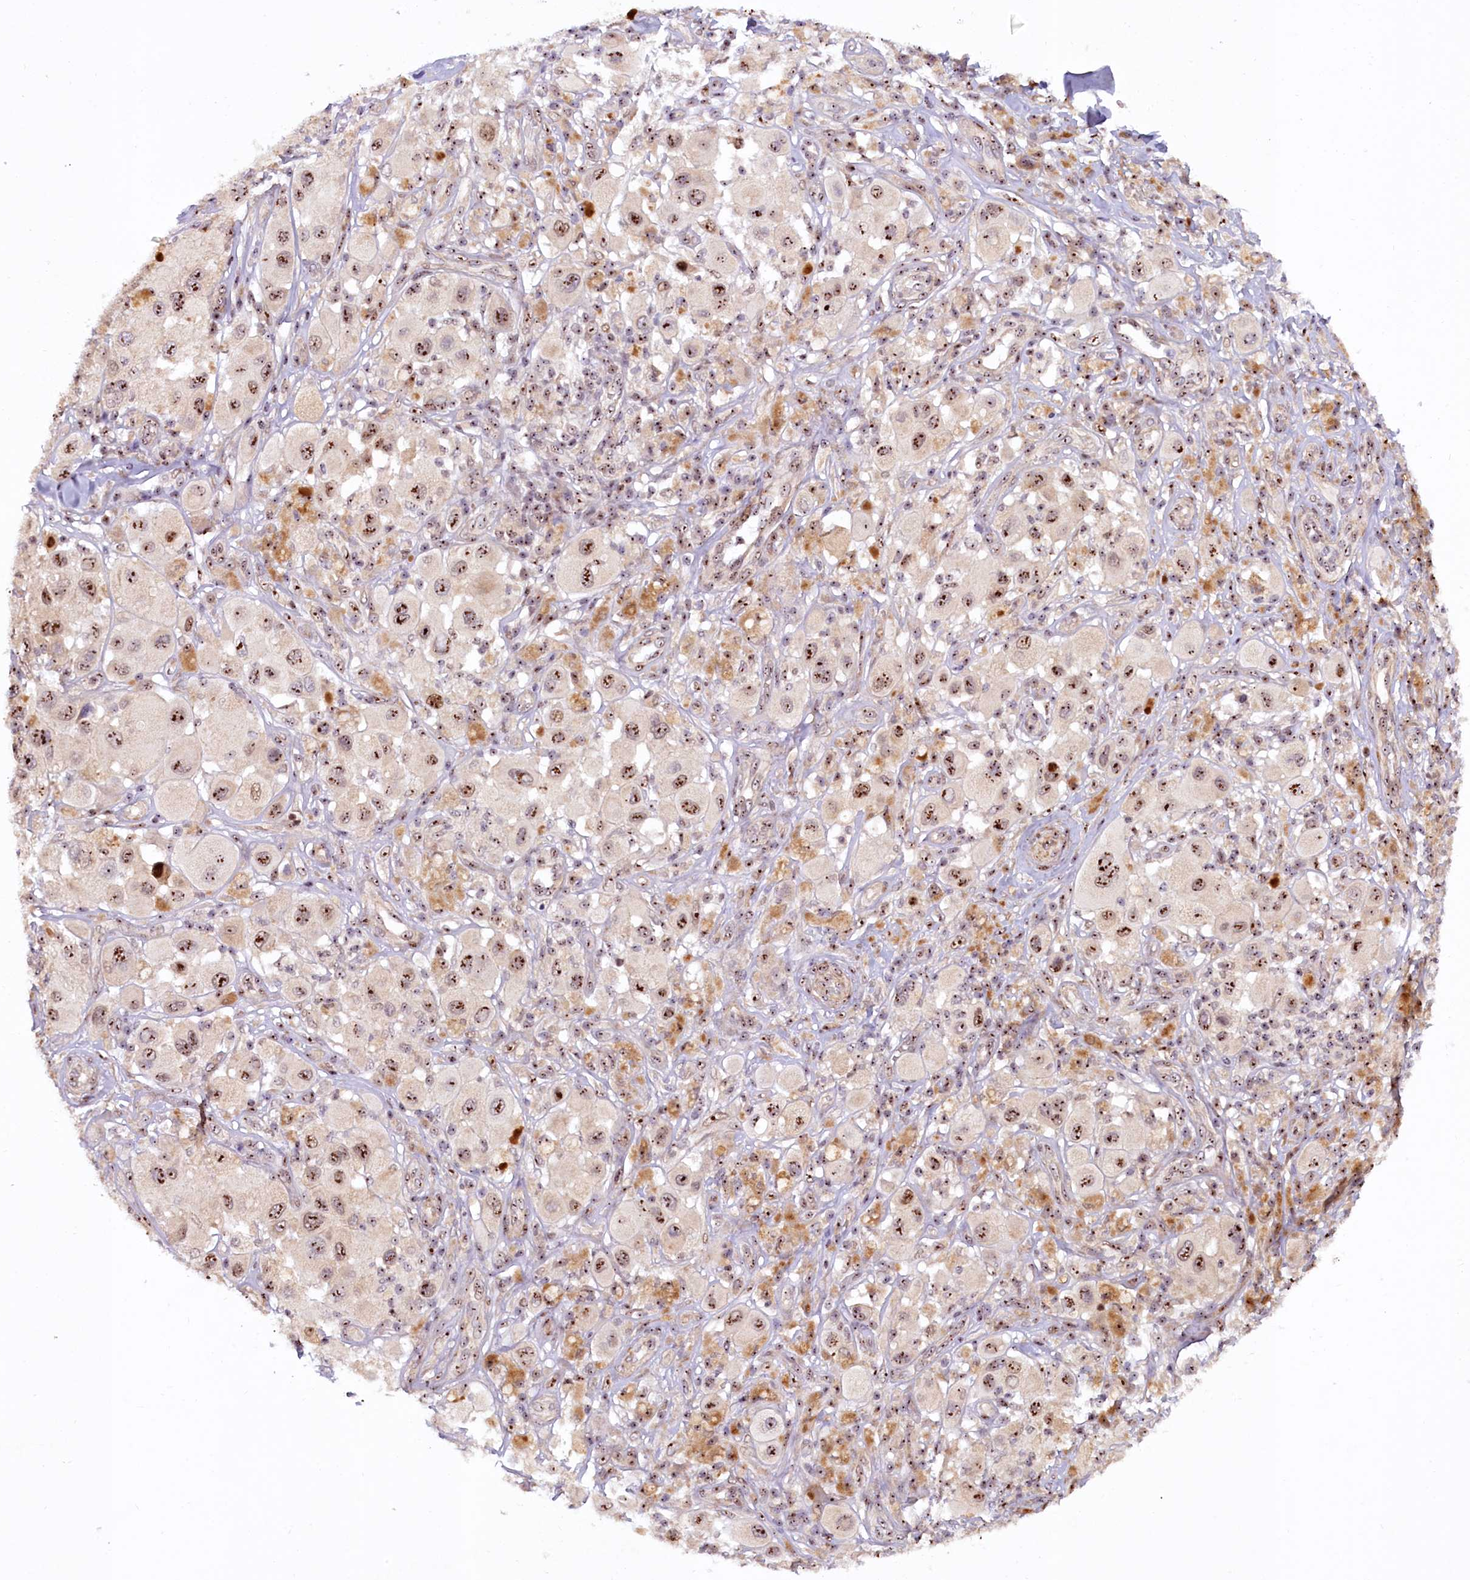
{"staining": {"intensity": "moderate", "quantity": ">75%", "location": "nuclear"}, "tissue": "melanoma", "cell_type": "Tumor cells", "image_type": "cancer", "snomed": [{"axis": "morphology", "description": "Malignant melanoma, Metastatic site"}, {"axis": "topography", "description": "Skin"}], "caption": "Approximately >75% of tumor cells in human malignant melanoma (metastatic site) demonstrate moderate nuclear protein positivity as visualized by brown immunohistochemical staining.", "gene": "TCOF1", "patient": {"sex": "male", "age": 41}}